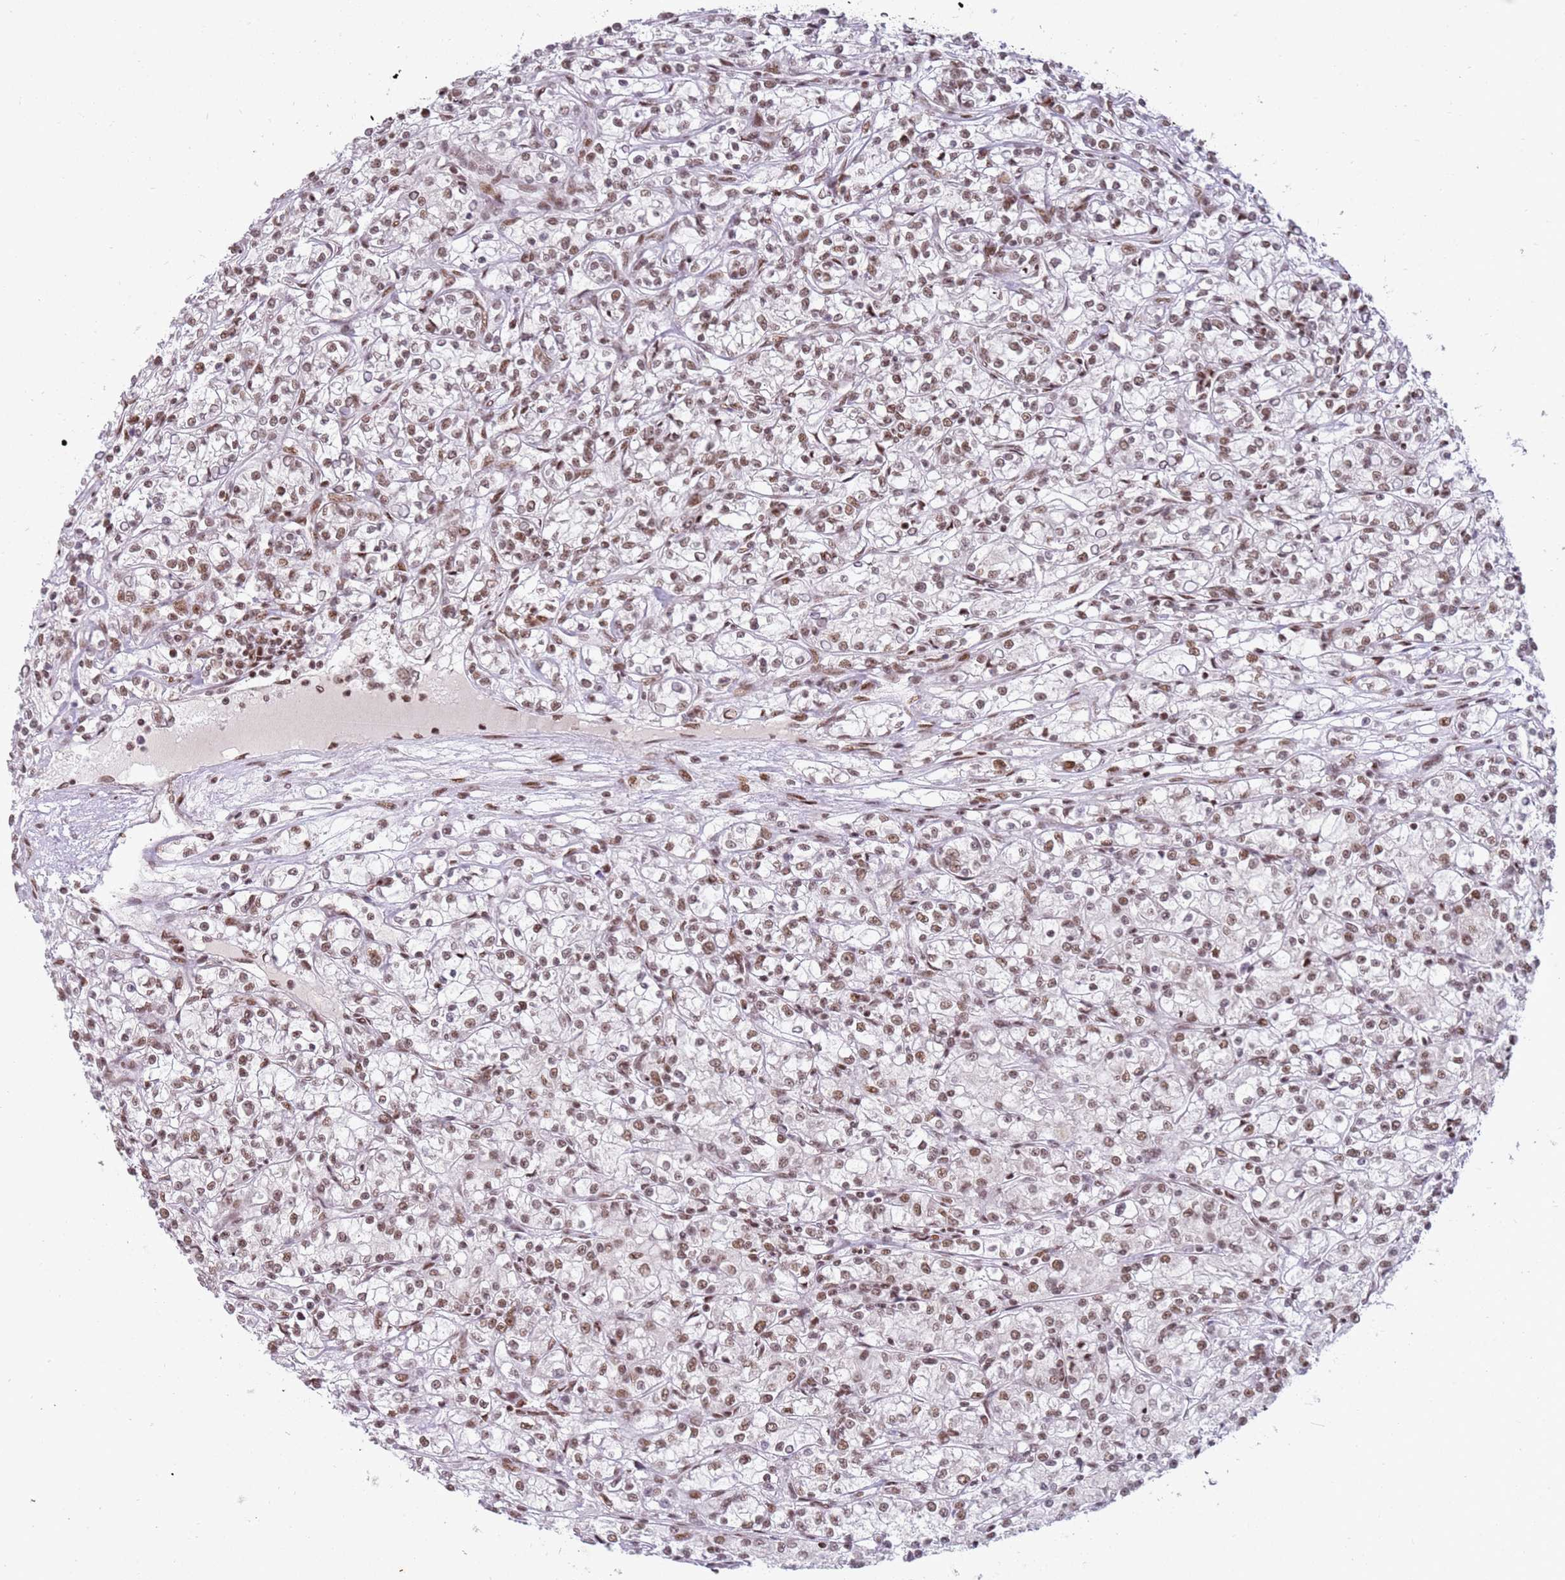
{"staining": {"intensity": "weak", "quantity": ">75%", "location": "nuclear"}, "tissue": "renal cancer", "cell_type": "Tumor cells", "image_type": "cancer", "snomed": [{"axis": "morphology", "description": "Adenocarcinoma, NOS"}, {"axis": "topography", "description": "Kidney"}], "caption": "Immunohistochemistry (IHC) of renal cancer (adenocarcinoma) exhibits low levels of weak nuclear staining in approximately >75% of tumor cells.", "gene": "TENT4A", "patient": {"sex": "female", "age": 59}}